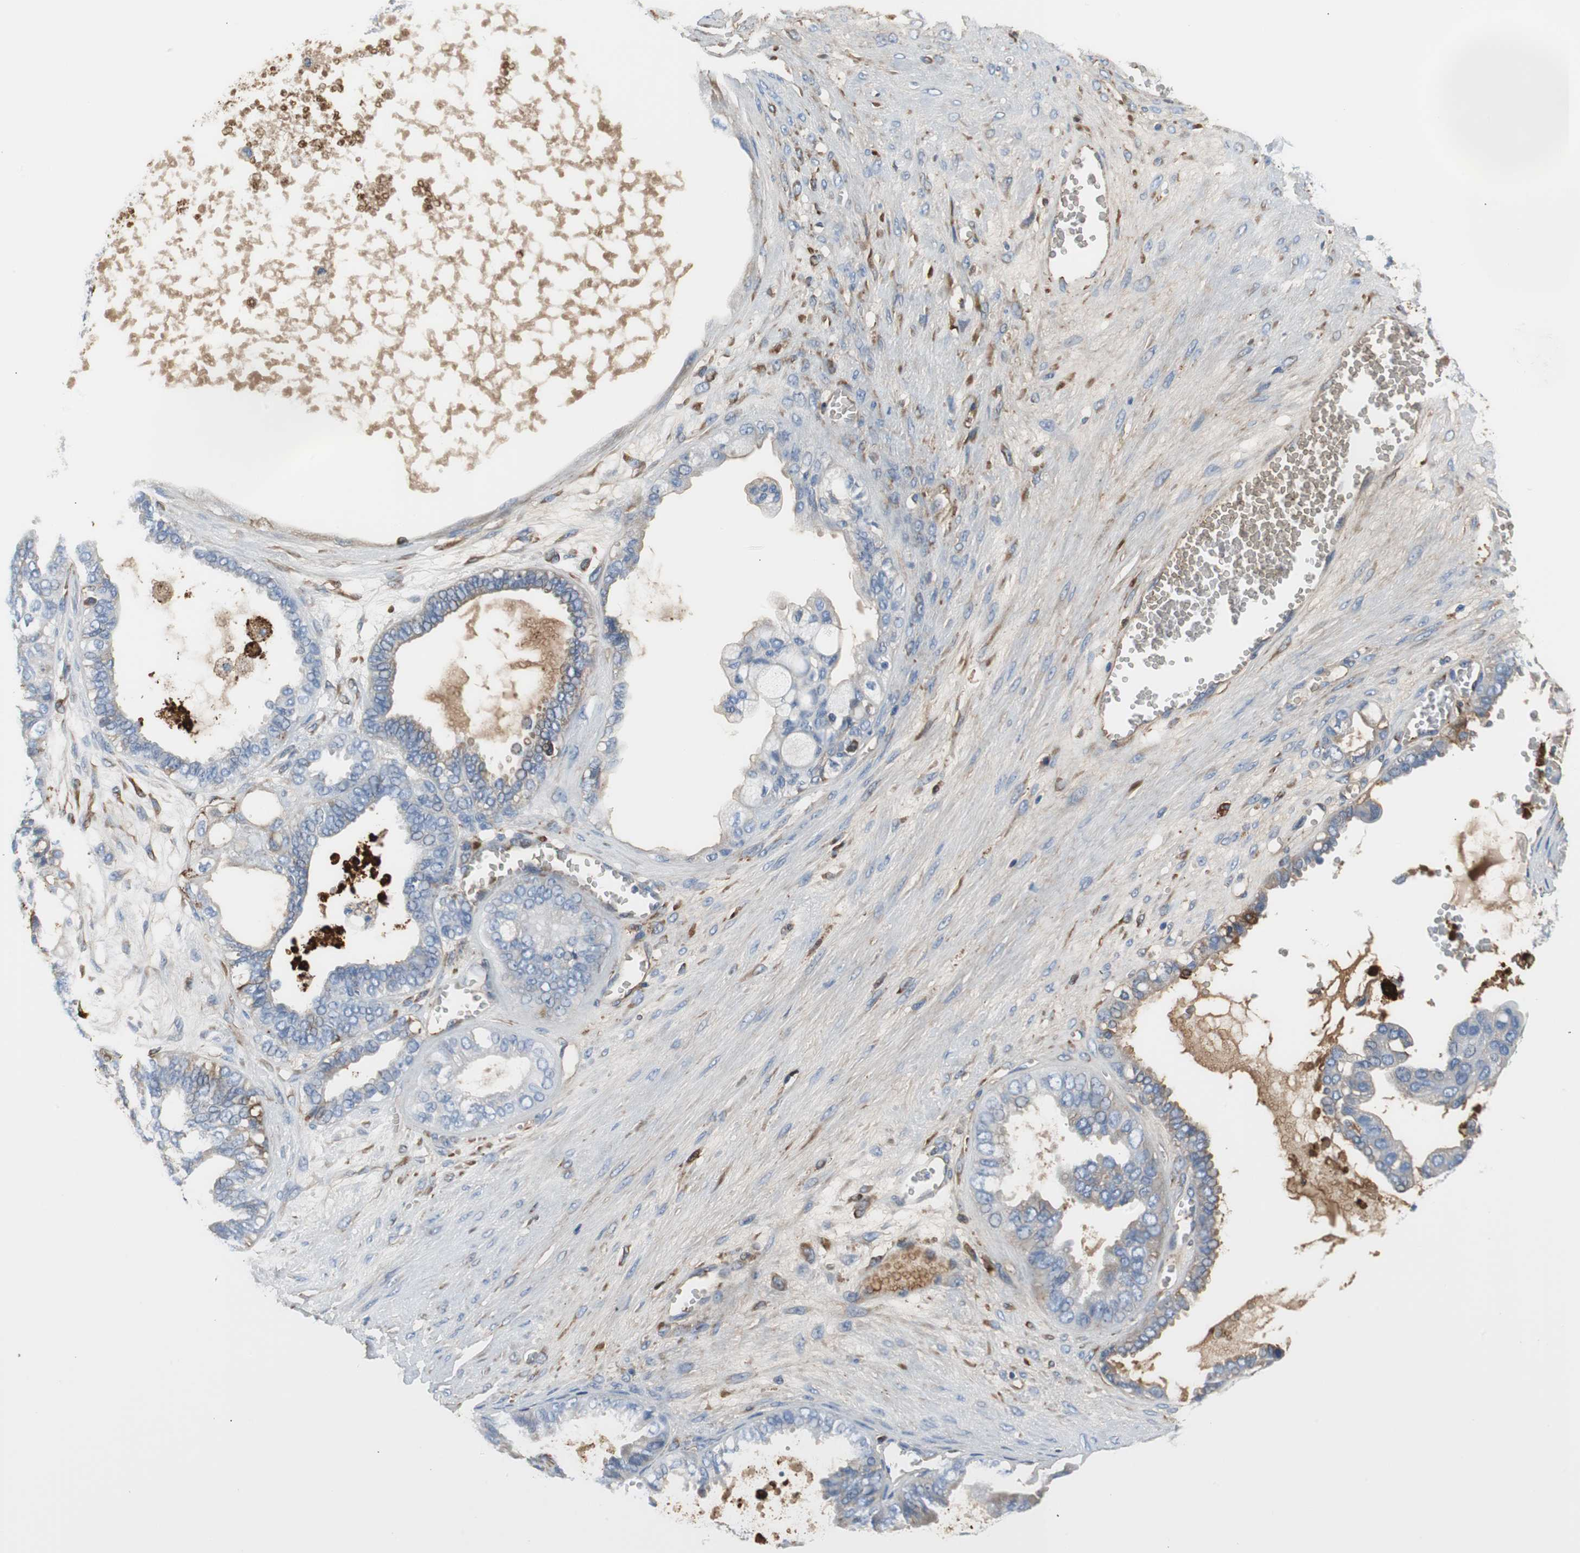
{"staining": {"intensity": "moderate", "quantity": "25%-75%", "location": "cytoplasmic/membranous"}, "tissue": "ovarian cancer", "cell_type": "Tumor cells", "image_type": "cancer", "snomed": [{"axis": "morphology", "description": "Carcinoma, NOS"}, {"axis": "morphology", "description": "Carcinoma, endometroid"}, {"axis": "topography", "description": "Ovary"}], "caption": "There is medium levels of moderate cytoplasmic/membranous staining in tumor cells of ovarian cancer, as demonstrated by immunohistochemical staining (brown color).", "gene": "APCS", "patient": {"sex": "female", "age": 50}}